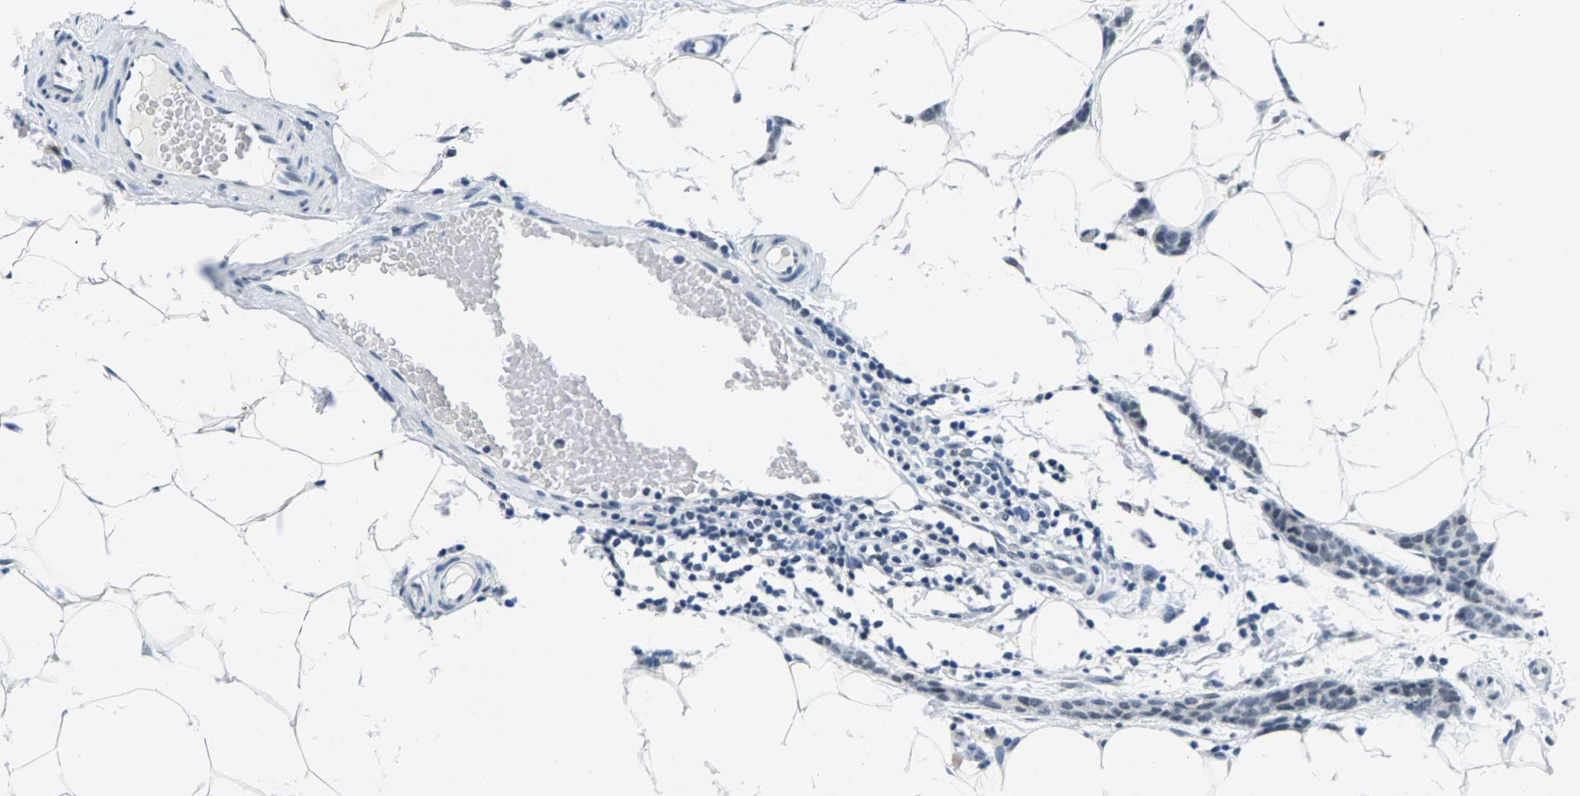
{"staining": {"intensity": "negative", "quantity": "none", "location": "none"}, "tissue": "breast cancer", "cell_type": "Tumor cells", "image_type": "cancer", "snomed": [{"axis": "morphology", "description": "Lobular carcinoma"}, {"axis": "topography", "description": "Skin"}, {"axis": "topography", "description": "Breast"}], "caption": "An immunohistochemistry (IHC) histopathology image of breast cancer is shown. There is no staining in tumor cells of breast cancer. (DAB immunohistochemistry (IHC), high magnification).", "gene": "ATF2", "patient": {"sex": "female", "age": 46}}